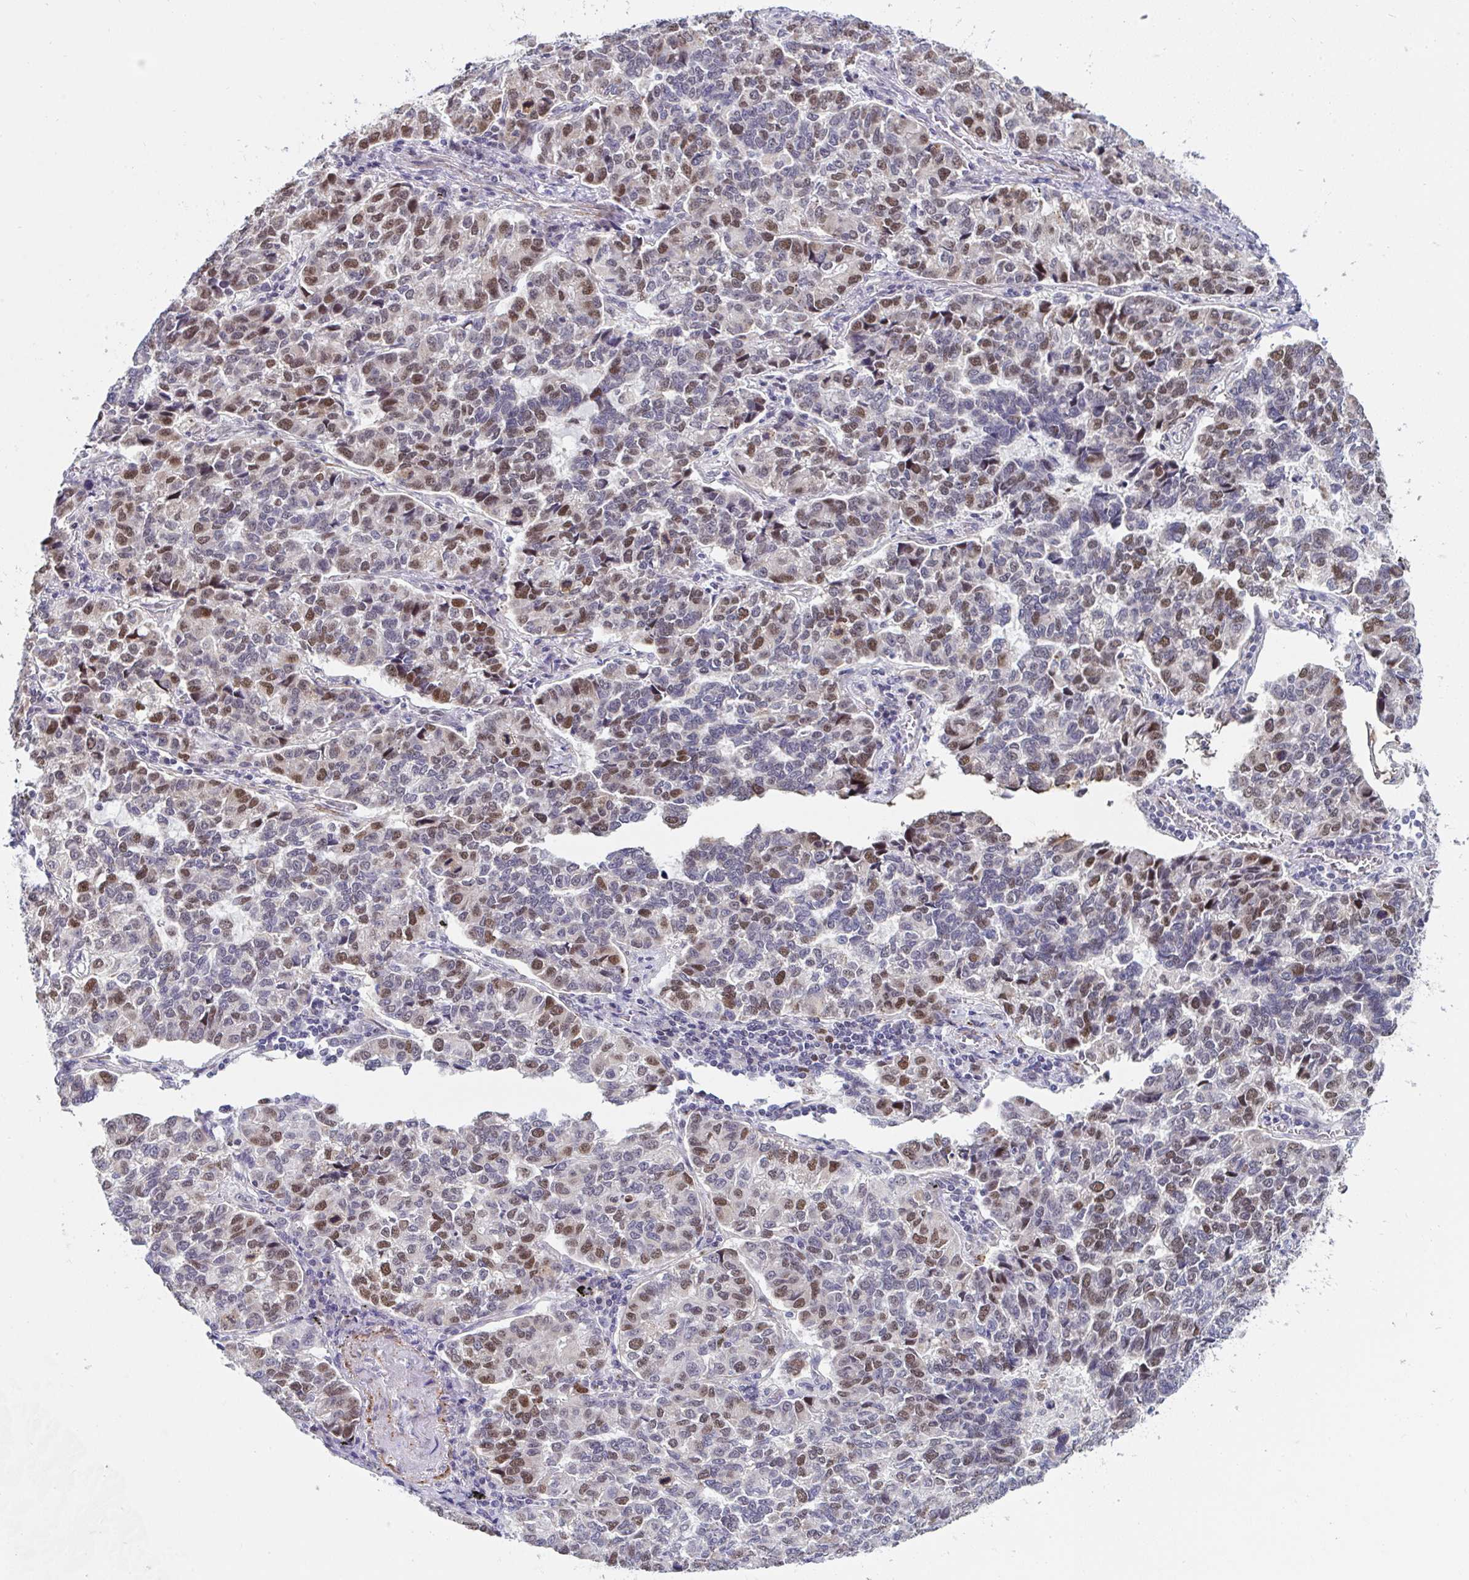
{"staining": {"intensity": "moderate", "quantity": "25%-75%", "location": "nuclear"}, "tissue": "lung cancer", "cell_type": "Tumor cells", "image_type": "cancer", "snomed": [{"axis": "morphology", "description": "Adenocarcinoma, NOS"}, {"axis": "topography", "description": "Lymph node"}, {"axis": "topography", "description": "Lung"}], "caption": "The immunohistochemical stain labels moderate nuclear positivity in tumor cells of lung cancer tissue. The protein of interest is stained brown, and the nuclei are stained in blue (DAB (3,3'-diaminobenzidine) IHC with brightfield microscopy, high magnification).", "gene": "GINS2", "patient": {"sex": "male", "age": 66}}